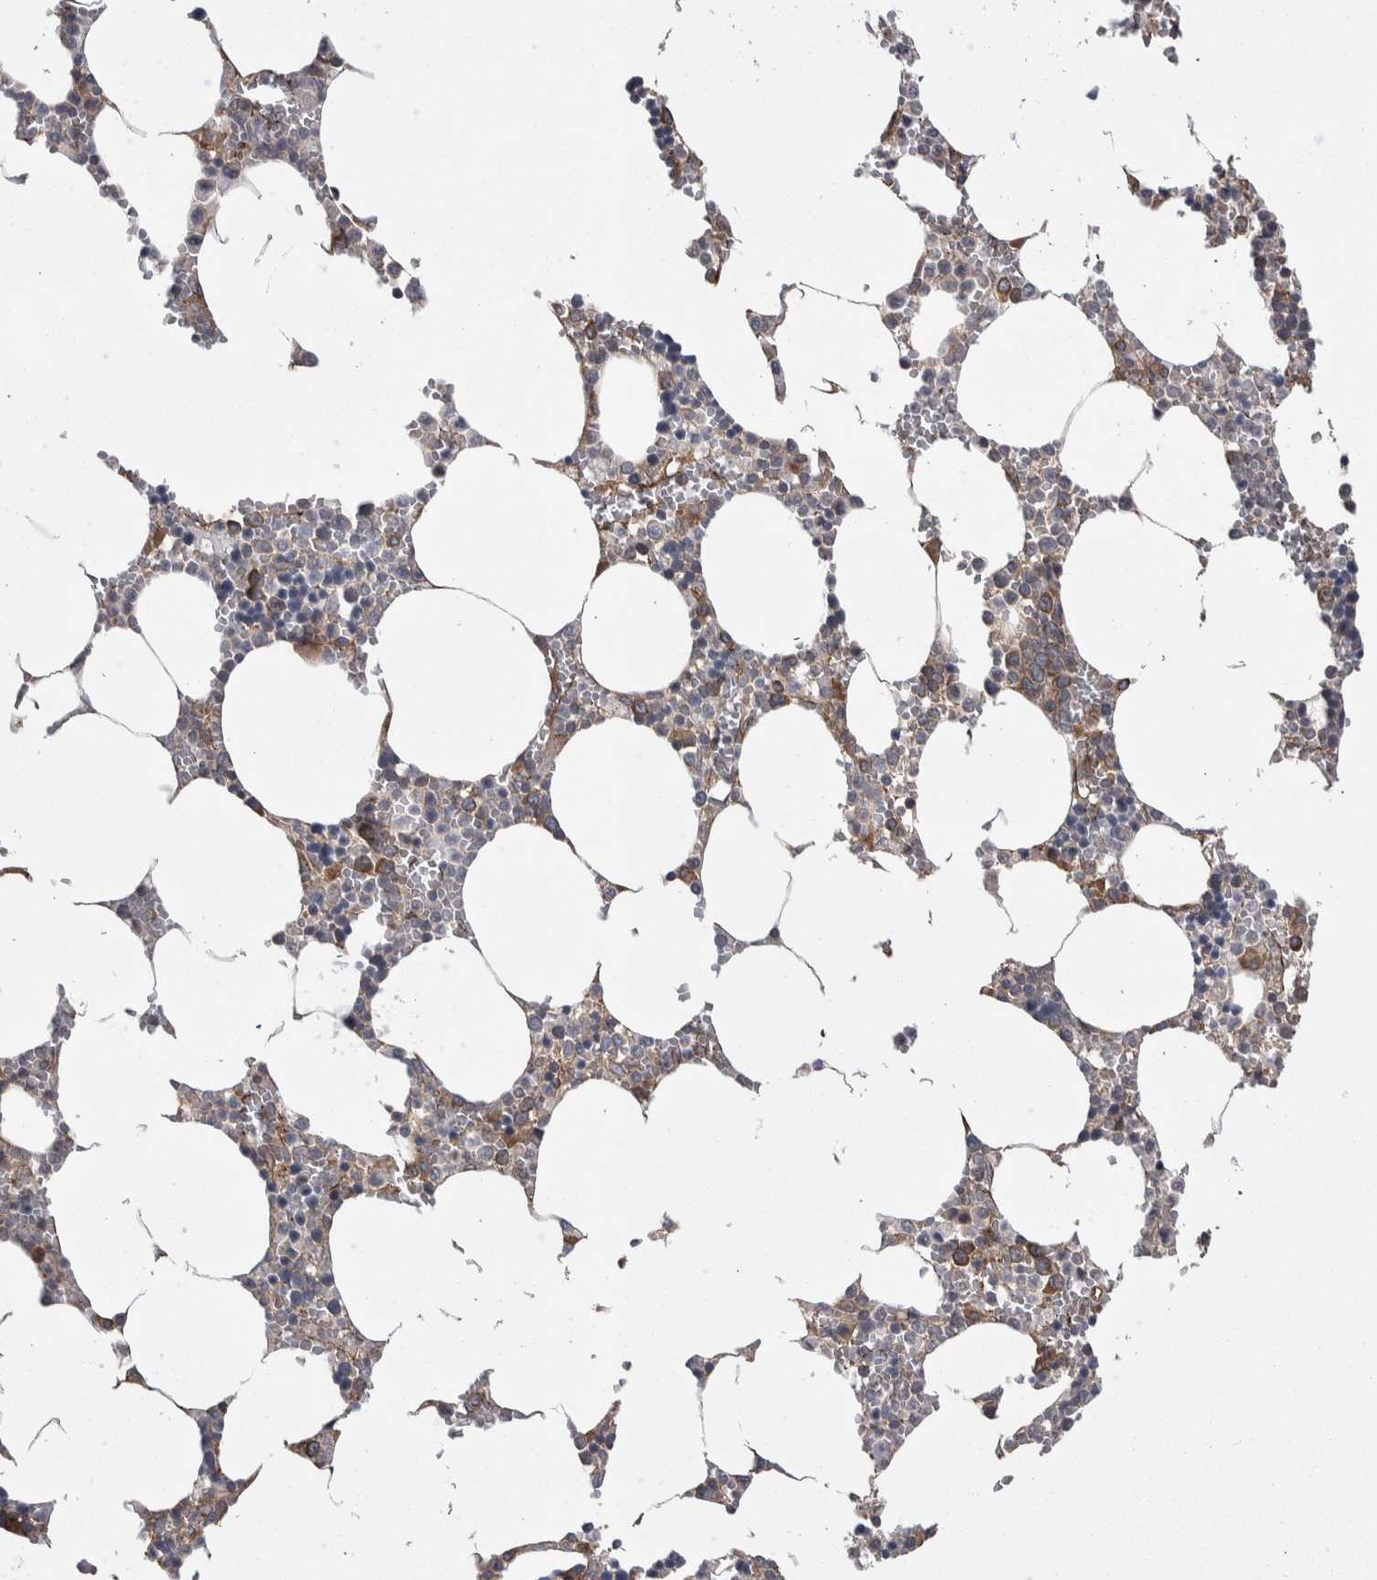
{"staining": {"intensity": "moderate", "quantity": "25%-75%", "location": "cytoplasmic/membranous"}, "tissue": "bone marrow", "cell_type": "Hematopoietic cells", "image_type": "normal", "snomed": [{"axis": "morphology", "description": "Normal tissue, NOS"}, {"axis": "topography", "description": "Bone marrow"}], "caption": "A micrograph showing moderate cytoplasmic/membranous expression in approximately 25%-75% of hematopoietic cells in normal bone marrow, as visualized by brown immunohistochemical staining.", "gene": "LIMA1", "patient": {"sex": "male", "age": 70}}